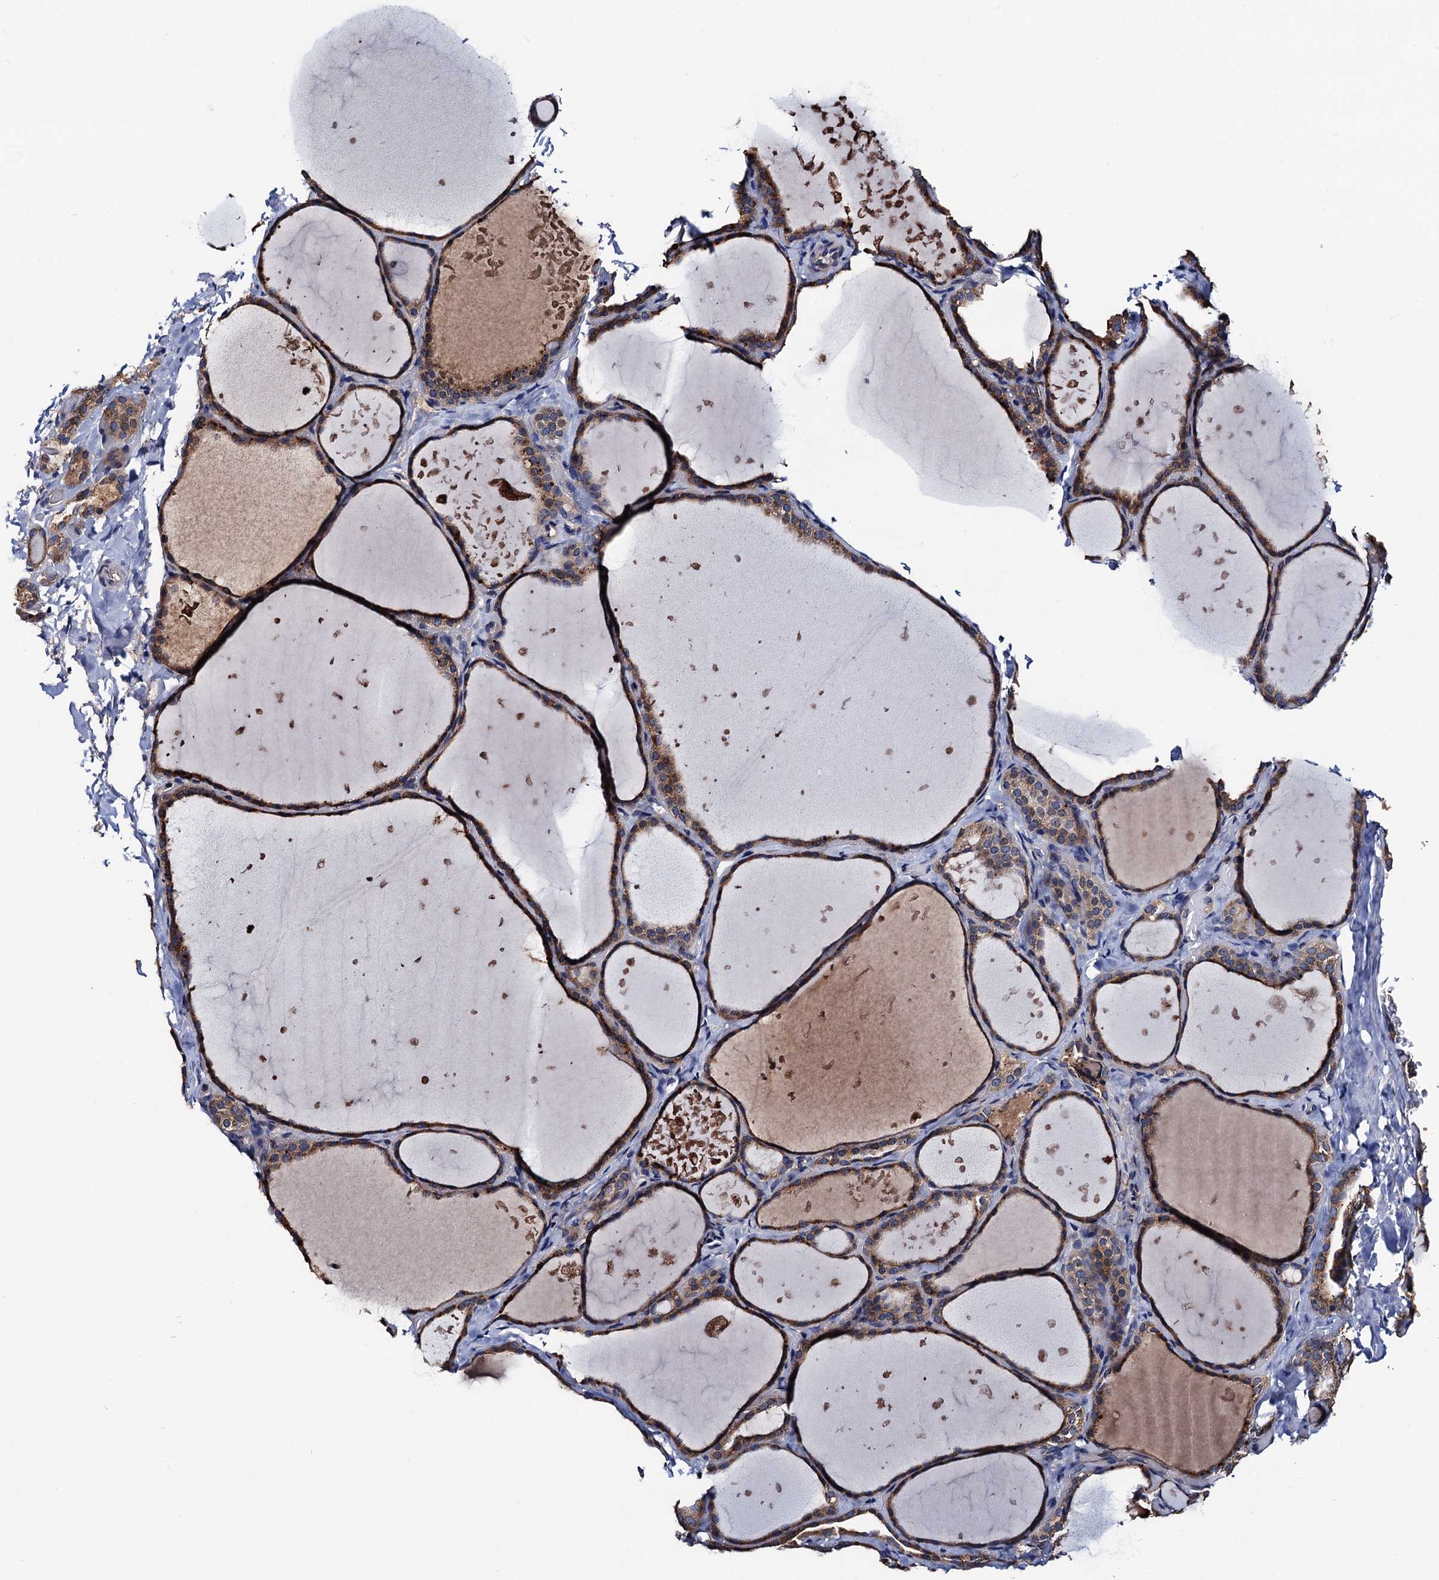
{"staining": {"intensity": "moderate", "quantity": ">75%", "location": "cytoplasmic/membranous"}, "tissue": "thyroid gland", "cell_type": "Glandular cells", "image_type": "normal", "snomed": [{"axis": "morphology", "description": "Normal tissue, NOS"}, {"axis": "topography", "description": "Thyroid gland"}], "caption": "Approximately >75% of glandular cells in unremarkable thyroid gland reveal moderate cytoplasmic/membranous protein staining as visualized by brown immunohistochemical staining.", "gene": "RGS11", "patient": {"sex": "female", "age": 44}}